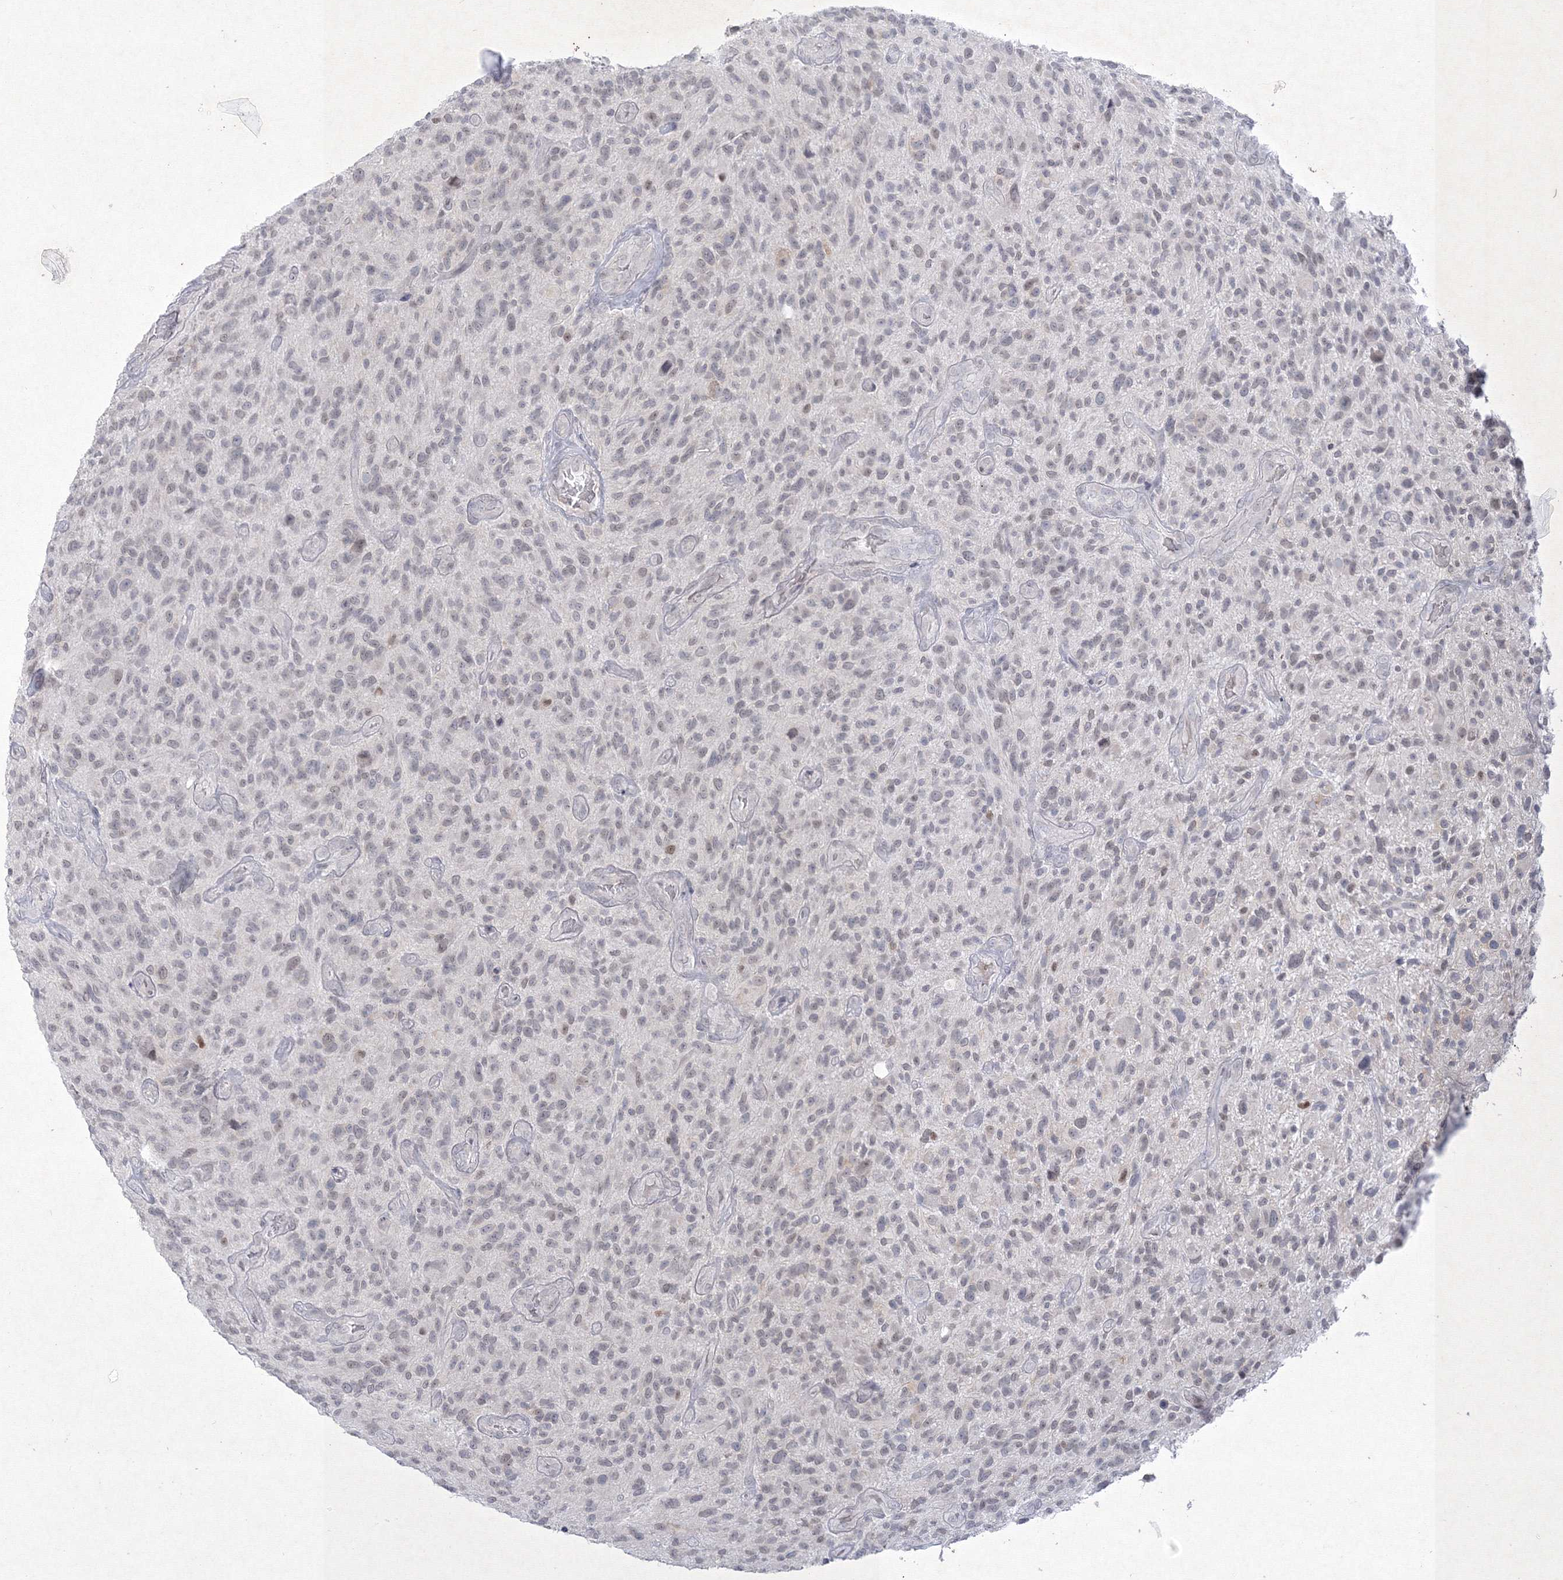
{"staining": {"intensity": "weak", "quantity": "25%-75%", "location": "nuclear"}, "tissue": "glioma", "cell_type": "Tumor cells", "image_type": "cancer", "snomed": [{"axis": "morphology", "description": "Glioma, malignant, High grade"}, {"axis": "topography", "description": "Brain"}], "caption": "The micrograph exhibits a brown stain indicating the presence of a protein in the nuclear of tumor cells in malignant glioma (high-grade).", "gene": "NXPE3", "patient": {"sex": "male", "age": 47}}